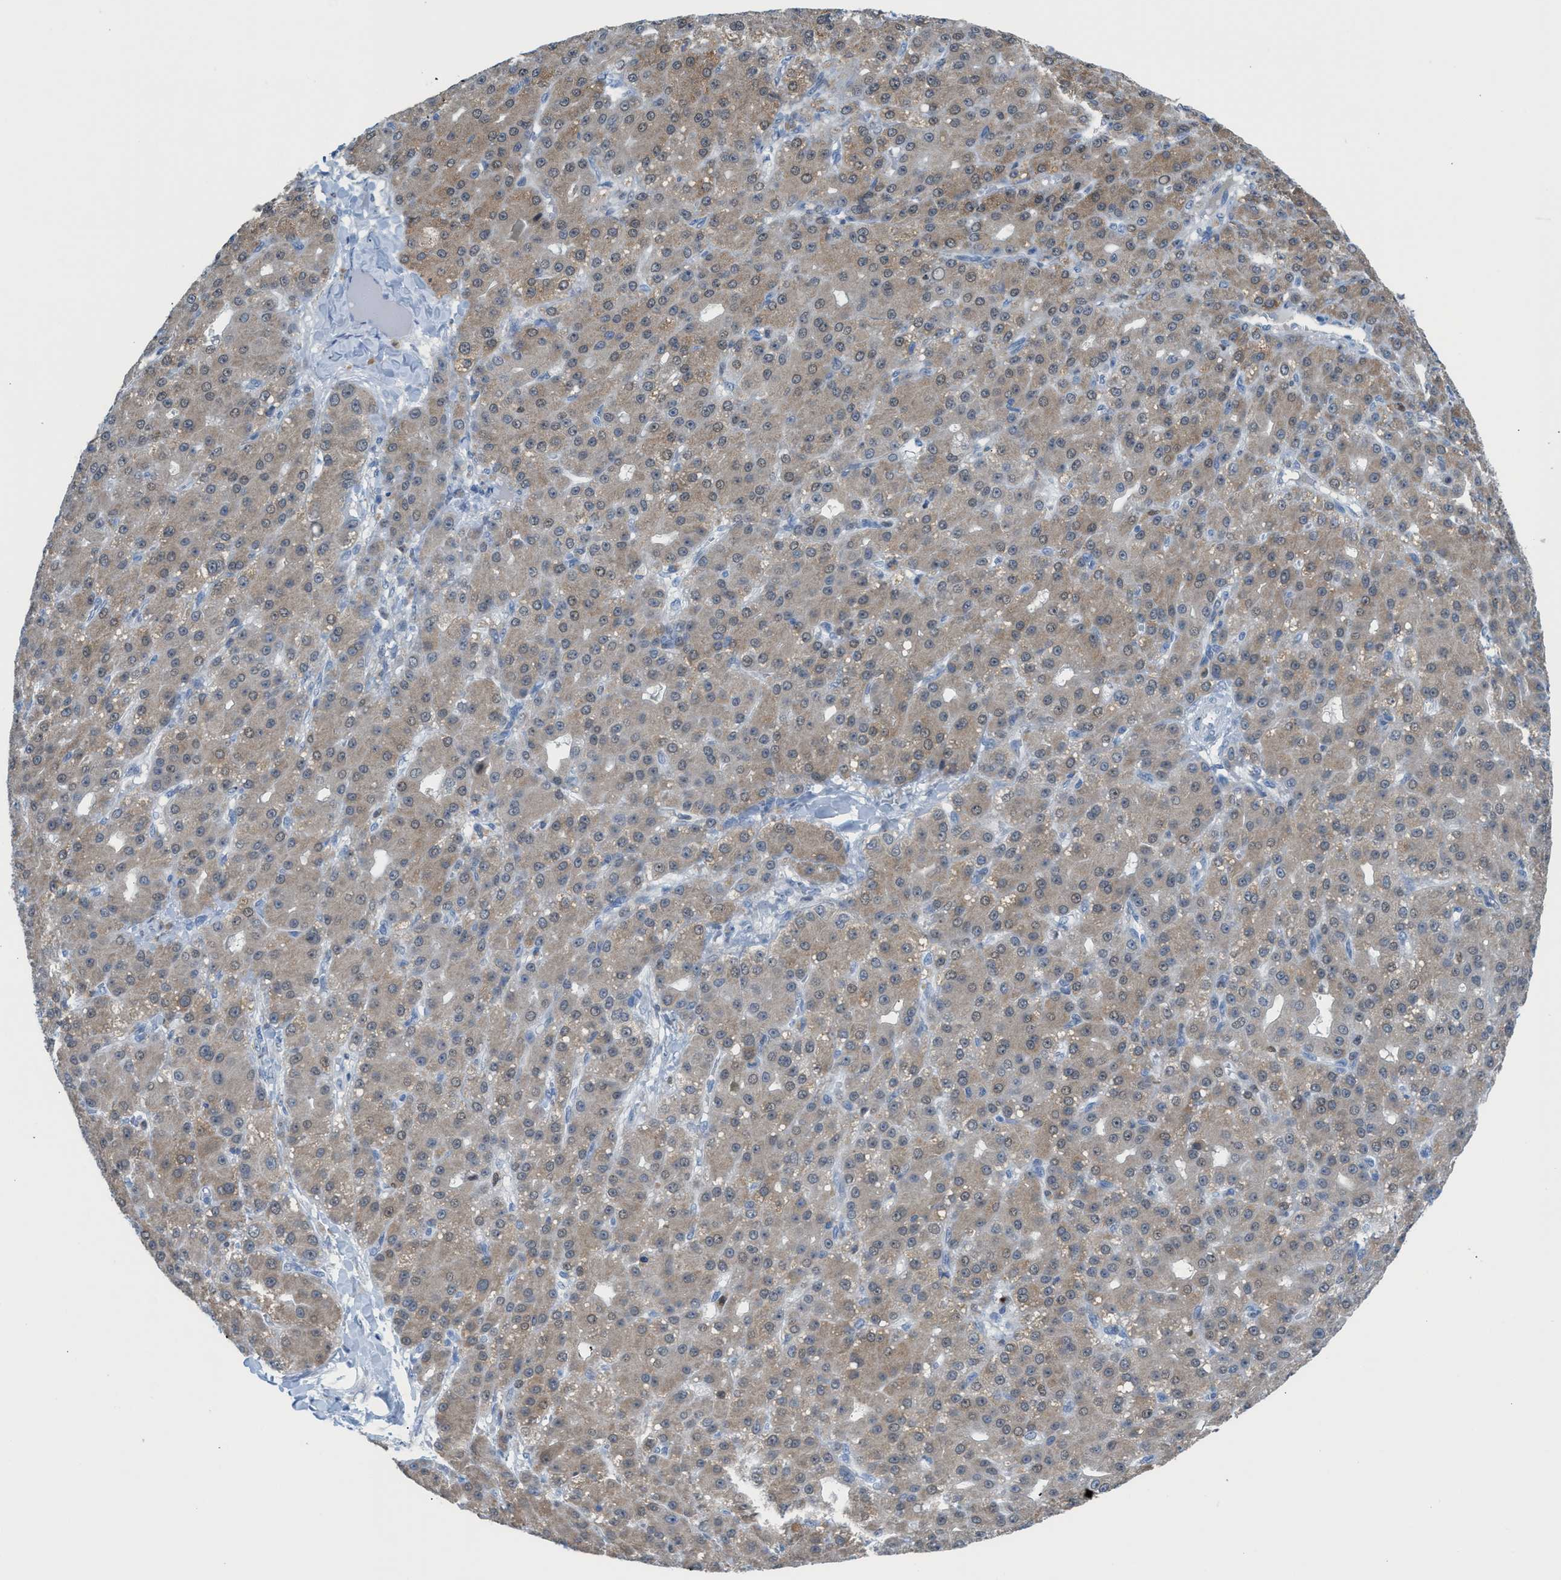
{"staining": {"intensity": "moderate", "quantity": "25%-75%", "location": "cytoplasmic/membranous"}, "tissue": "liver cancer", "cell_type": "Tumor cells", "image_type": "cancer", "snomed": [{"axis": "morphology", "description": "Carcinoma, Hepatocellular, NOS"}, {"axis": "topography", "description": "Liver"}], "caption": "A brown stain labels moderate cytoplasmic/membranous expression of a protein in human liver cancer (hepatocellular carcinoma) tumor cells. Using DAB (brown) and hematoxylin (blue) stains, captured at high magnification using brightfield microscopy.", "gene": "PPM1D", "patient": {"sex": "male", "age": 67}}